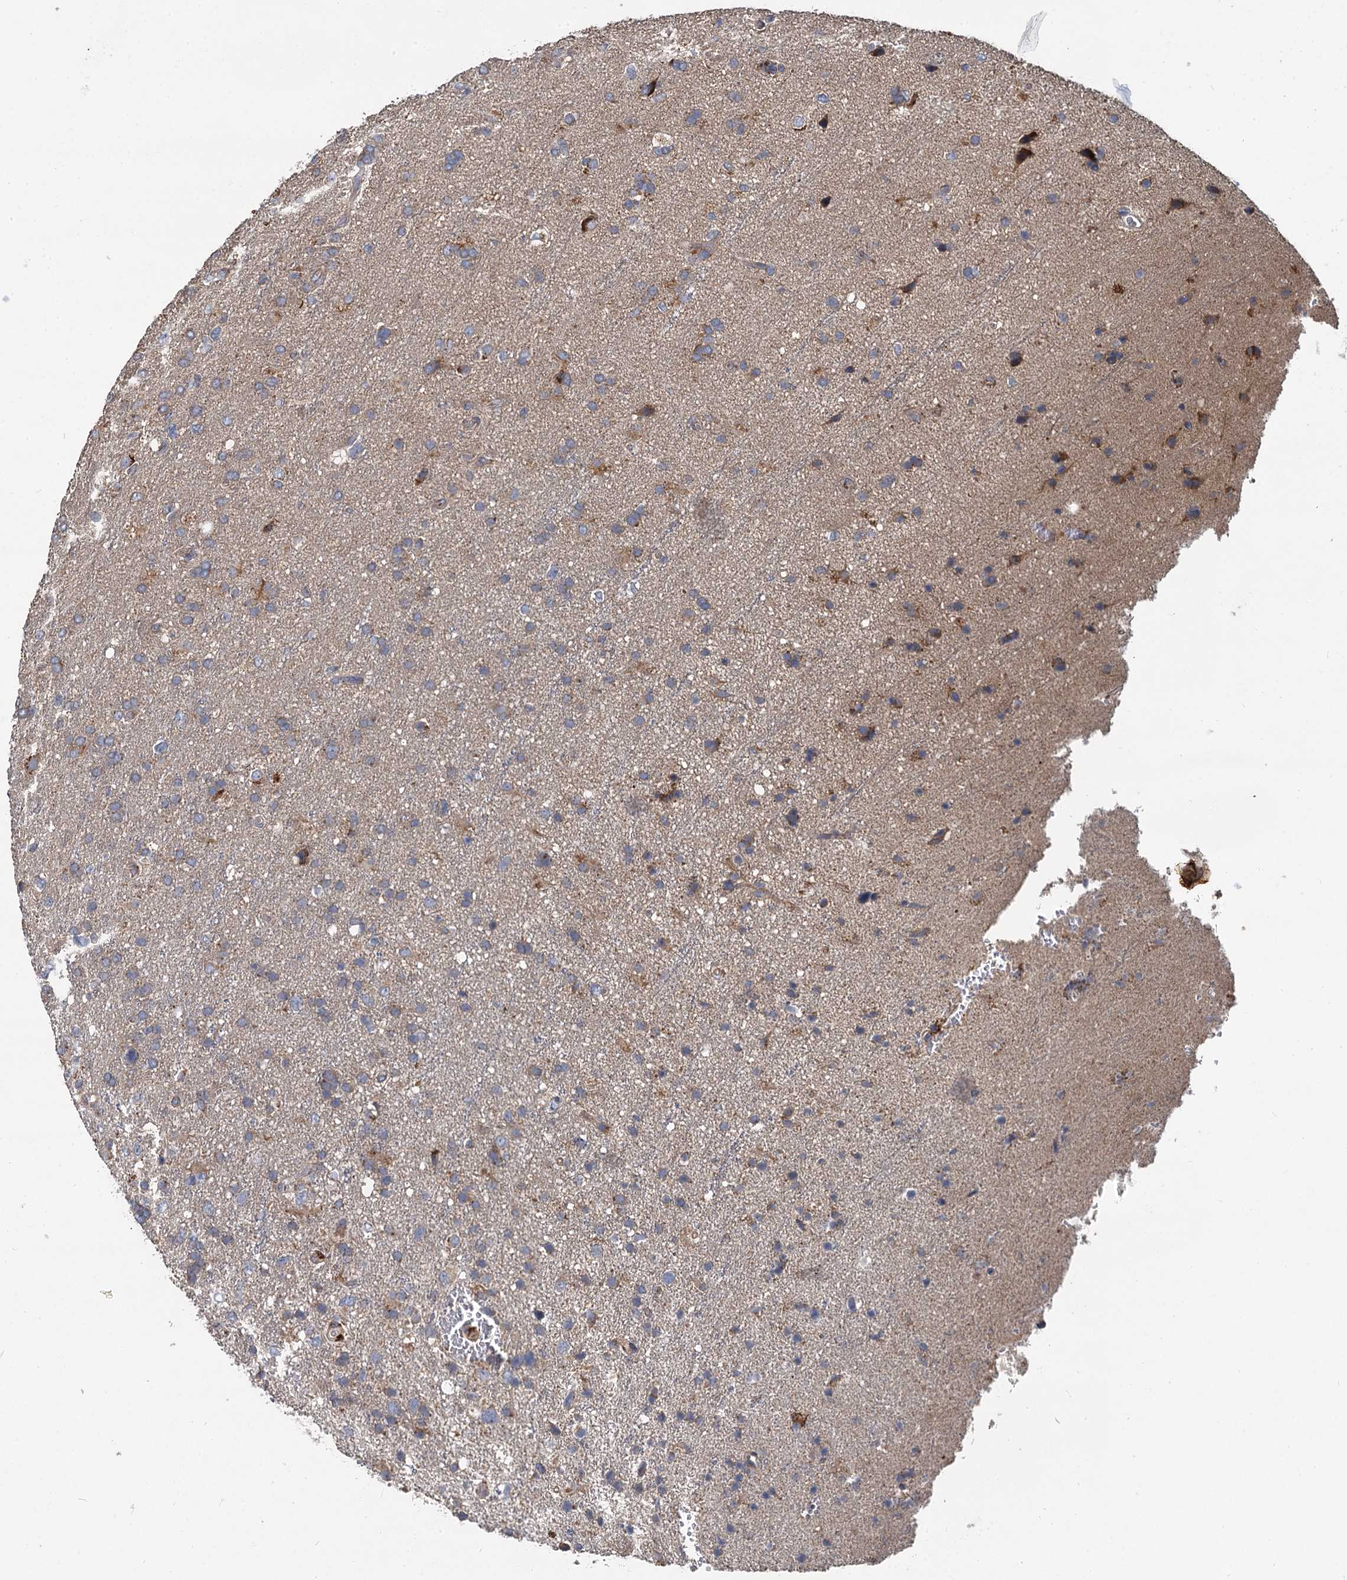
{"staining": {"intensity": "weak", "quantity": "<25%", "location": "cytoplasmic/membranous"}, "tissue": "glioma", "cell_type": "Tumor cells", "image_type": "cancer", "snomed": [{"axis": "morphology", "description": "Glioma, malignant, High grade"}, {"axis": "topography", "description": "Brain"}], "caption": "Human malignant high-grade glioma stained for a protein using immunohistochemistry (IHC) reveals no positivity in tumor cells.", "gene": "SPRYD3", "patient": {"sex": "male", "age": 61}}